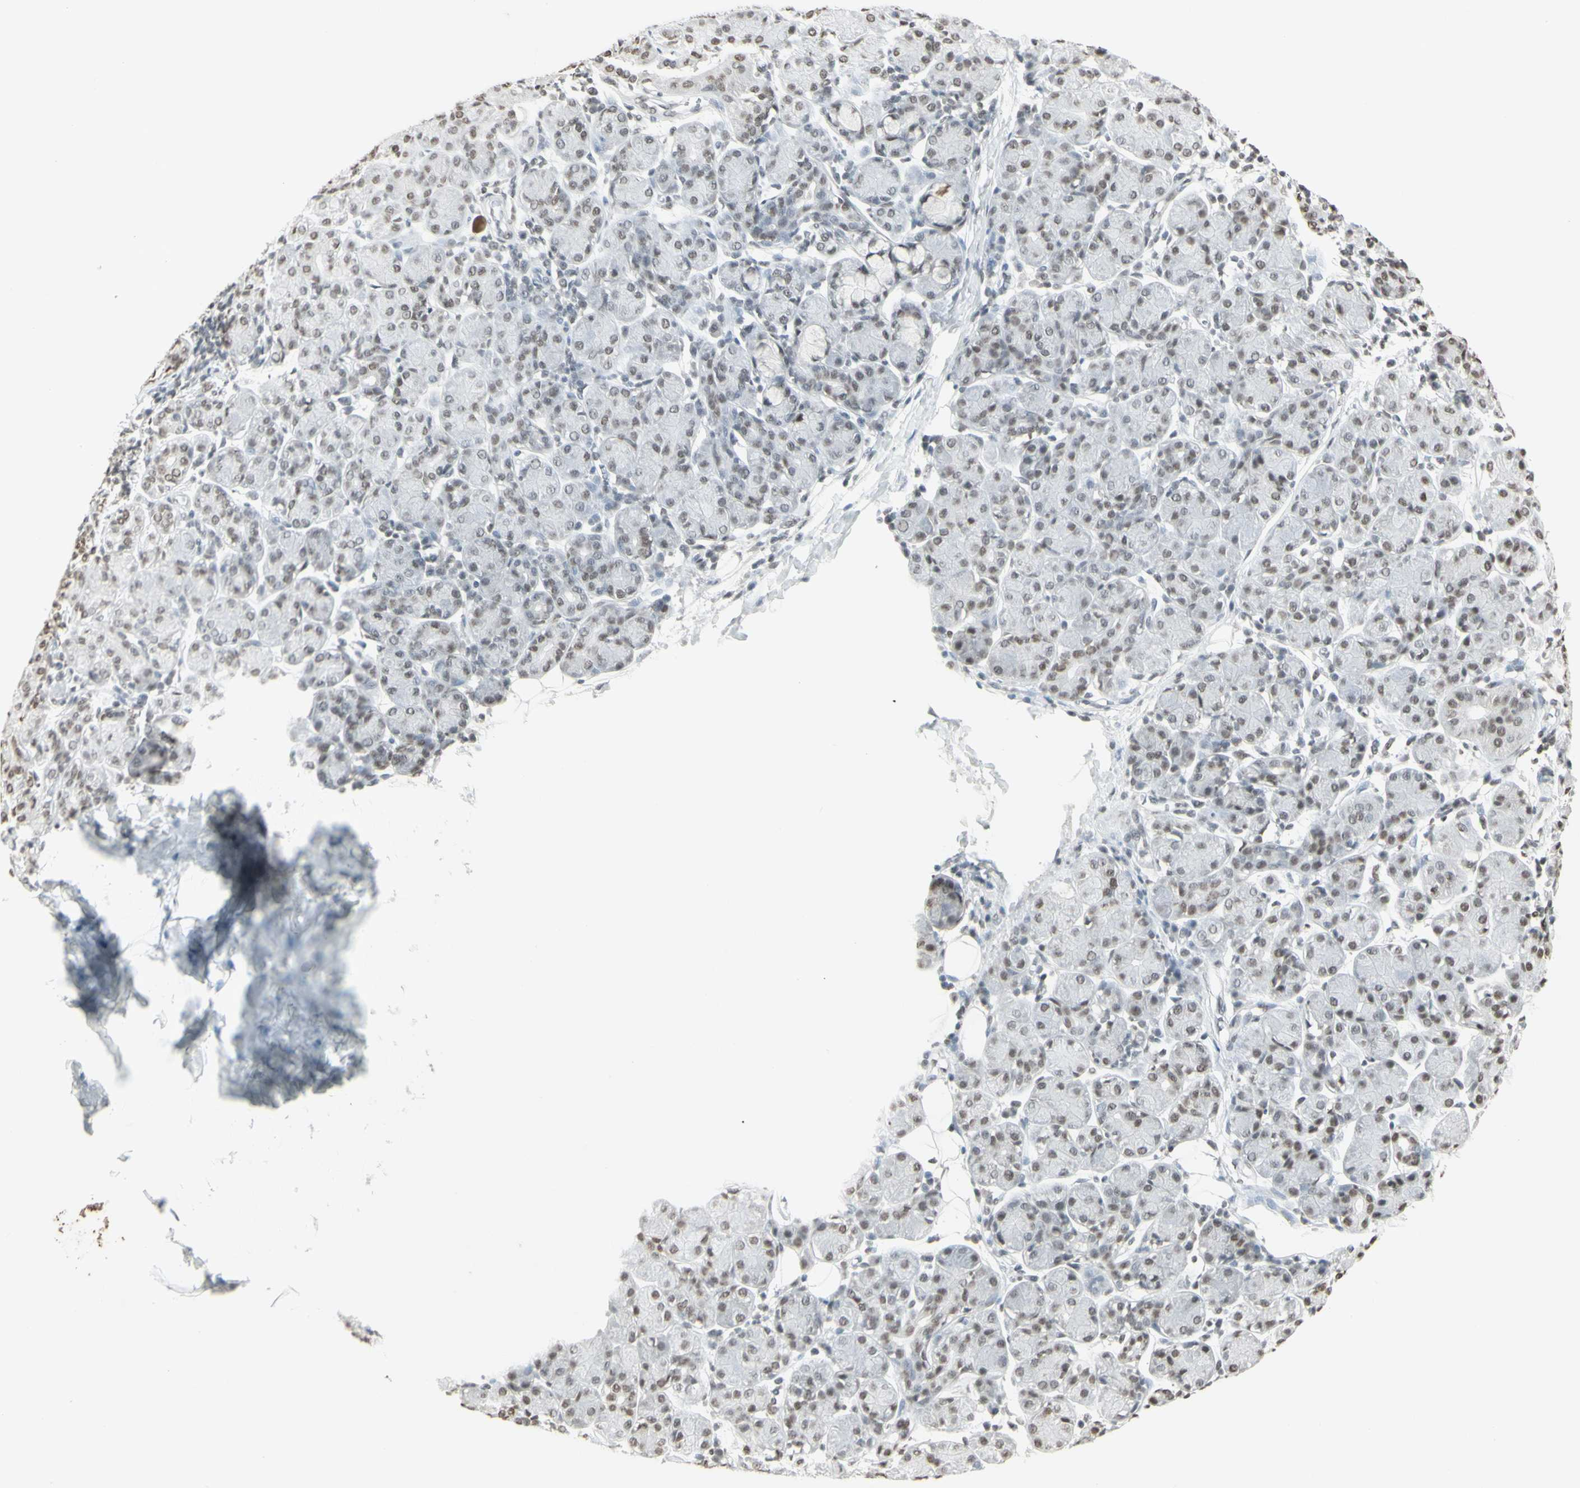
{"staining": {"intensity": "weak", "quantity": ">75%", "location": "nuclear"}, "tissue": "salivary gland", "cell_type": "Glandular cells", "image_type": "normal", "snomed": [{"axis": "morphology", "description": "Normal tissue, NOS"}, {"axis": "morphology", "description": "Inflammation, NOS"}, {"axis": "topography", "description": "Lymph node"}, {"axis": "topography", "description": "Salivary gland"}], "caption": "Immunohistochemical staining of benign human salivary gland shows weak nuclear protein positivity in approximately >75% of glandular cells.", "gene": "TRIM28", "patient": {"sex": "male", "age": 3}}